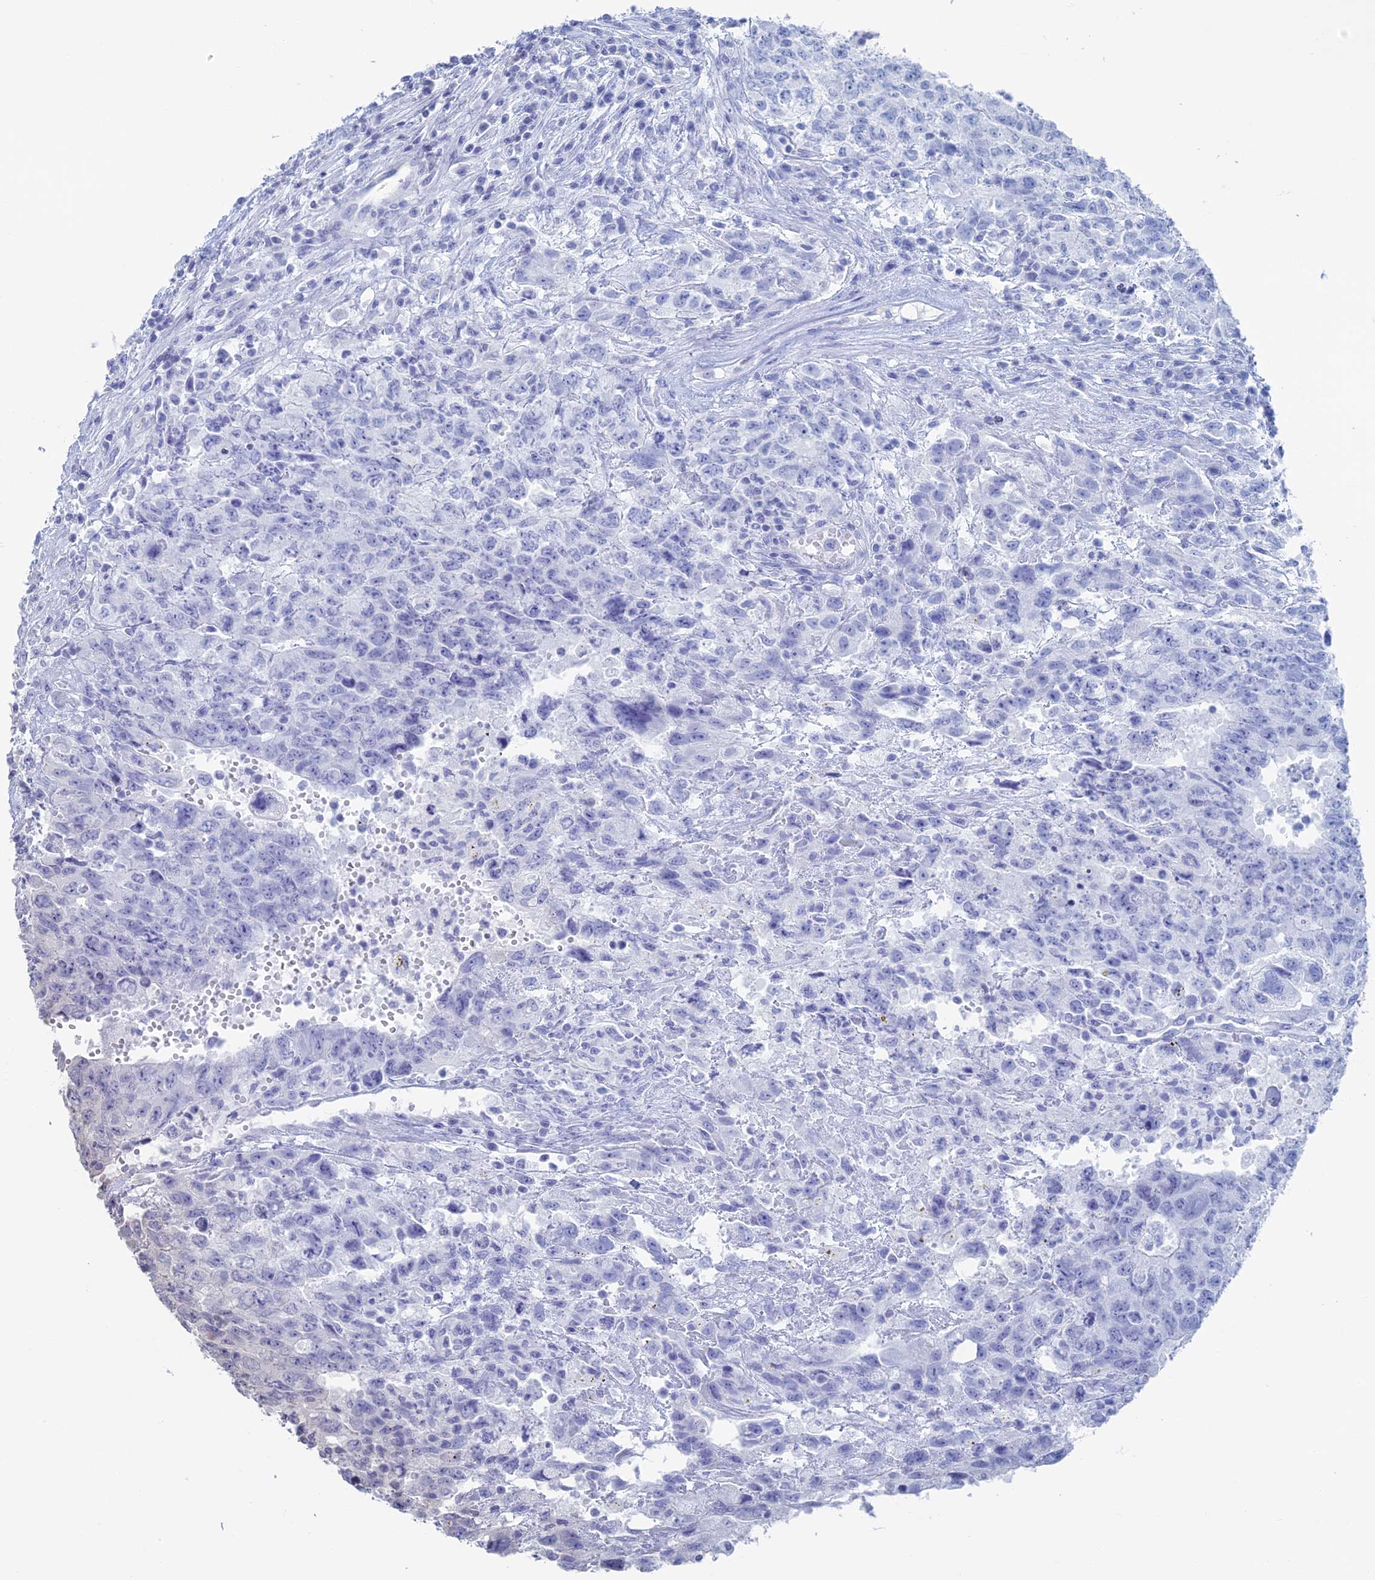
{"staining": {"intensity": "negative", "quantity": "none", "location": "none"}, "tissue": "testis cancer", "cell_type": "Tumor cells", "image_type": "cancer", "snomed": [{"axis": "morphology", "description": "Carcinoma, Embryonal, NOS"}, {"axis": "topography", "description": "Testis"}], "caption": "Human testis embryonal carcinoma stained for a protein using immunohistochemistry demonstrates no expression in tumor cells.", "gene": "TBC1D30", "patient": {"sex": "male", "age": 34}}